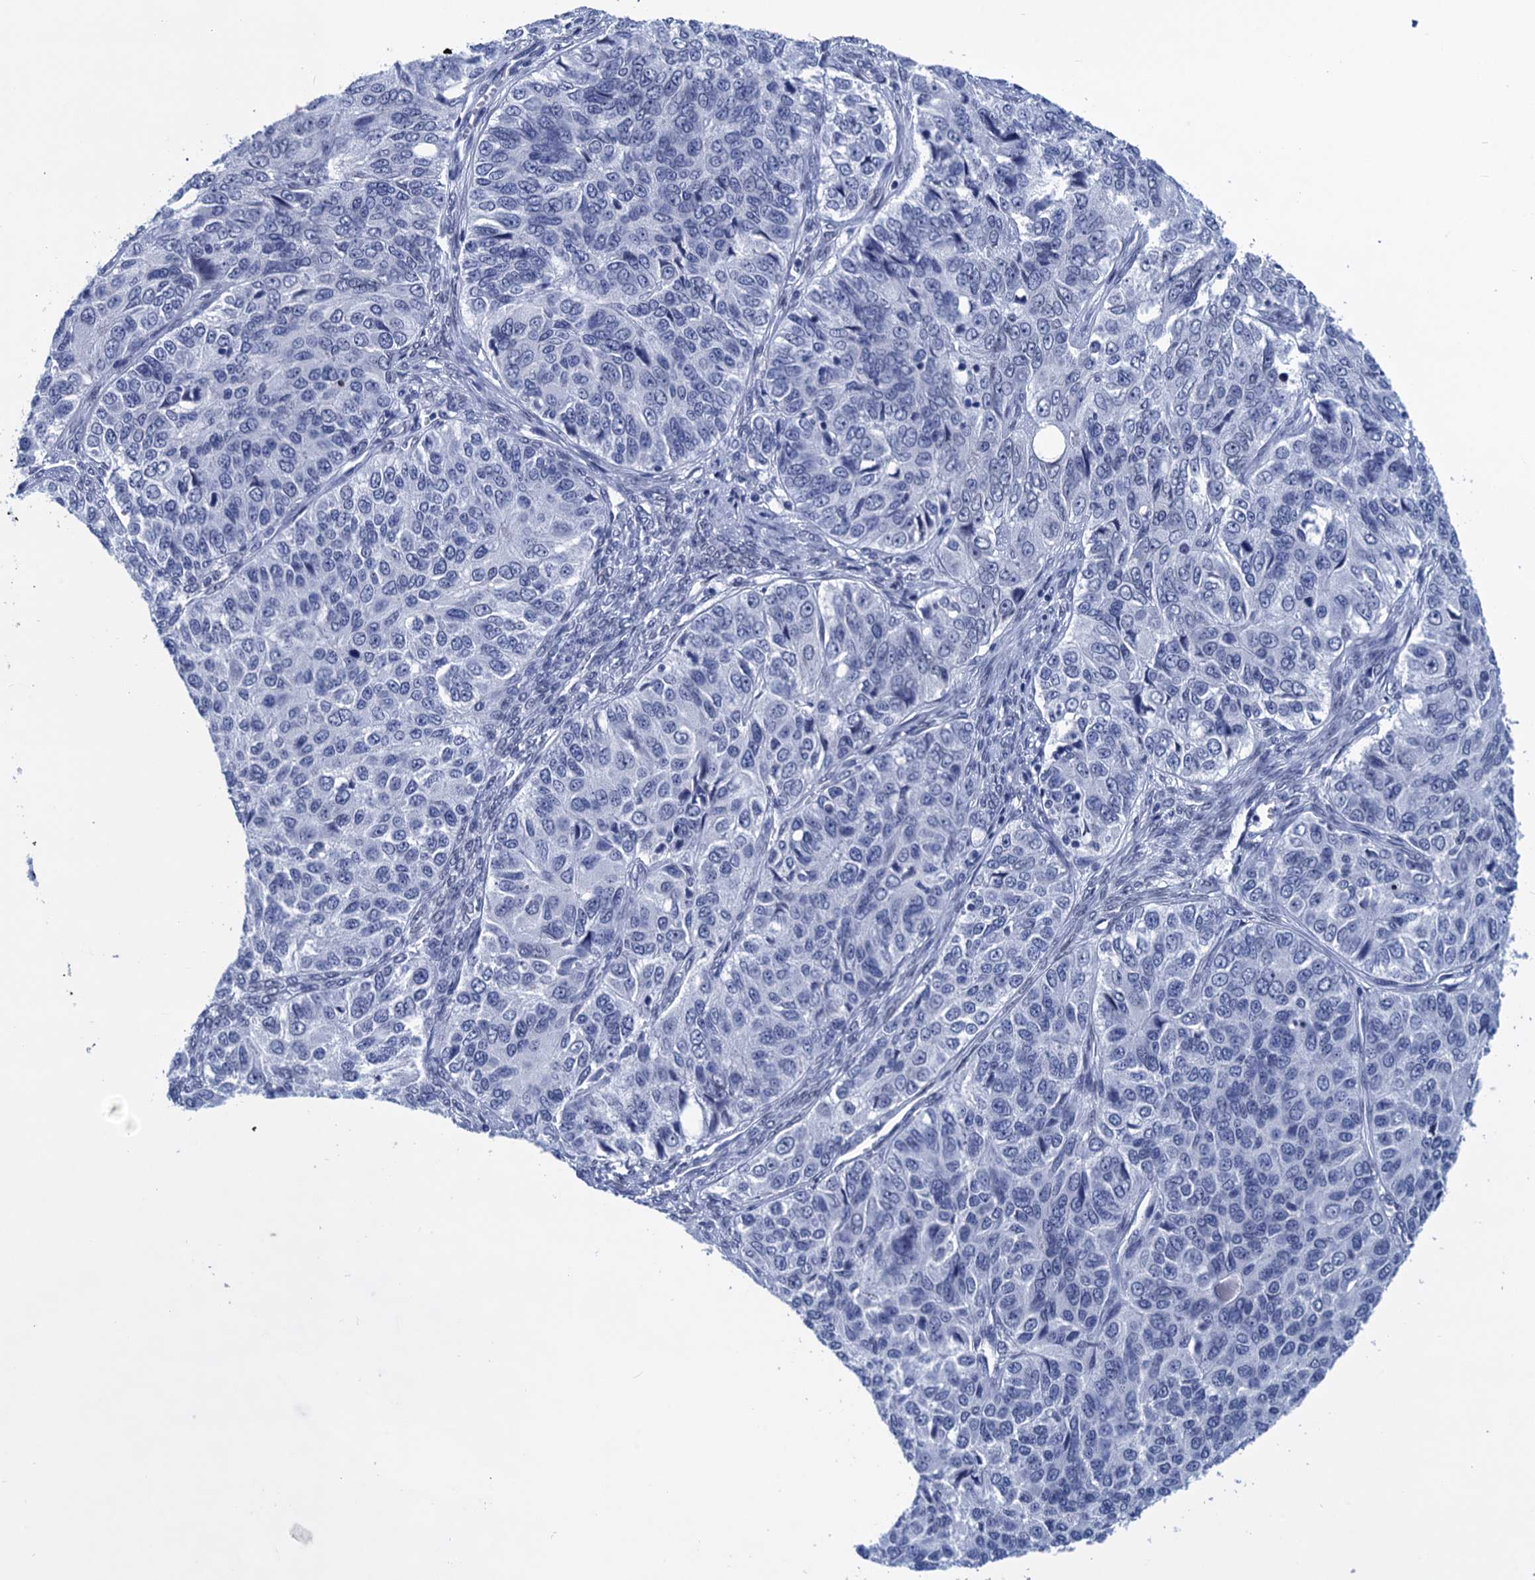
{"staining": {"intensity": "negative", "quantity": "none", "location": "none"}, "tissue": "ovarian cancer", "cell_type": "Tumor cells", "image_type": "cancer", "snomed": [{"axis": "morphology", "description": "Carcinoma, endometroid"}, {"axis": "topography", "description": "Ovary"}], "caption": "Immunohistochemical staining of endometroid carcinoma (ovarian) exhibits no significant expression in tumor cells.", "gene": "METTL25", "patient": {"sex": "female", "age": 51}}